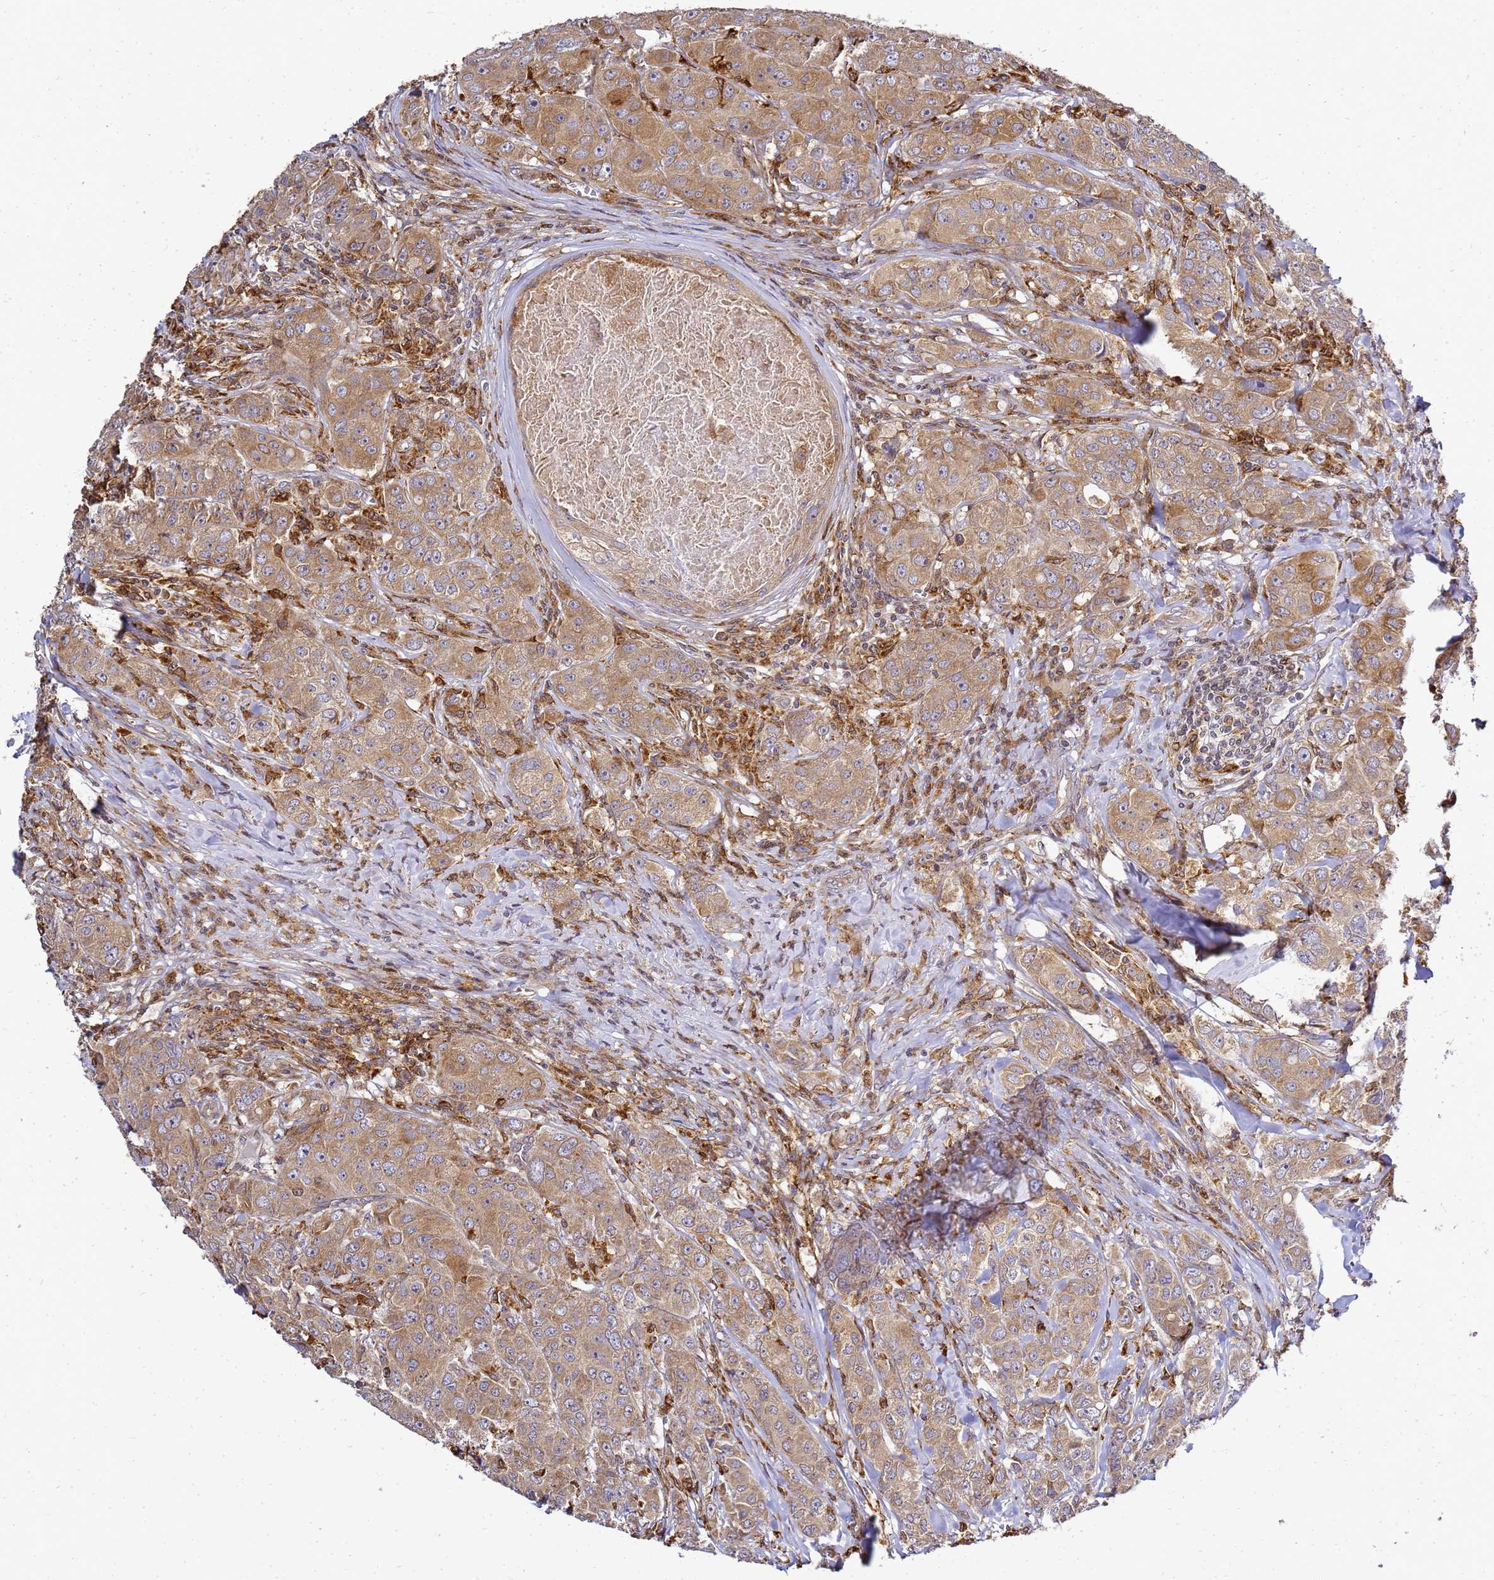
{"staining": {"intensity": "moderate", "quantity": ">75%", "location": "cytoplasmic/membranous"}, "tissue": "breast cancer", "cell_type": "Tumor cells", "image_type": "cancer", "snomed": [{"axis": "morphology", "description": "Duct carcinoma"}, {"axis": "topography", "description": "Breast"}], "caption": "This is a micrograph of immunohistochemistry staining of breast cancer, which shows moderate staining in the cytoplasmic/membranous of tumor cells.", "gene": "ADPGK", "patient": {"sex": "female", "age": 43}}